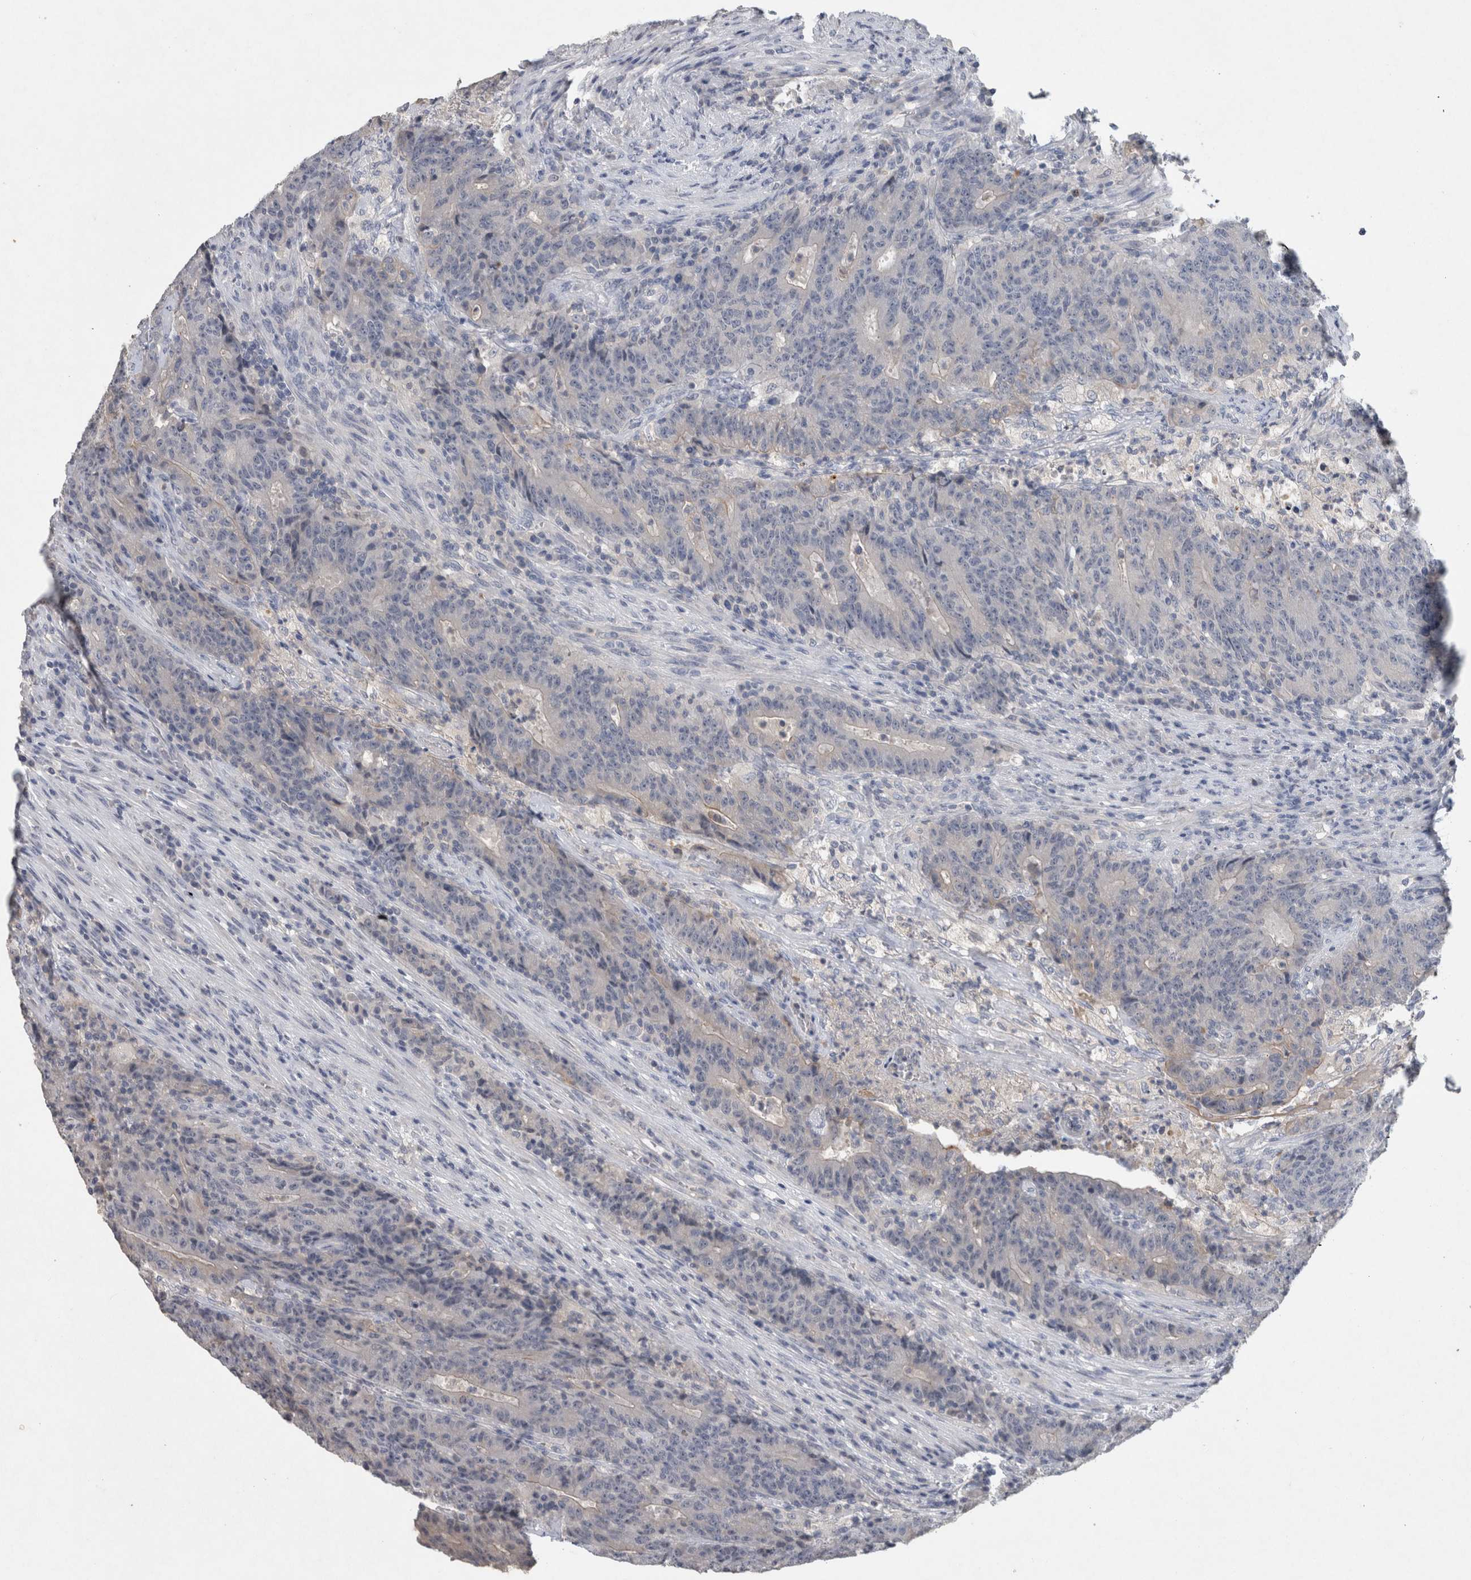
{"staining": {"intensity": "negative", "quantity": "none", "location": "none"}, "tissue": "colorectal cancer", "cell_type": "Tumor cells", "image_type": "cancer", "snomed": [{"axis": "morphology", "description": "Normal tissue, NOS"}, {"axis": "morphology", "description": "Adenocarcinoma, NOS"}, {"axis": "topography", "description": "Colon"}], "caption": "Tumor cells are negative for brown protein staining in adenocarcinoma (colorectal).", "gene": "HEXD", "patient": {"sex": "female", "age": 75}}